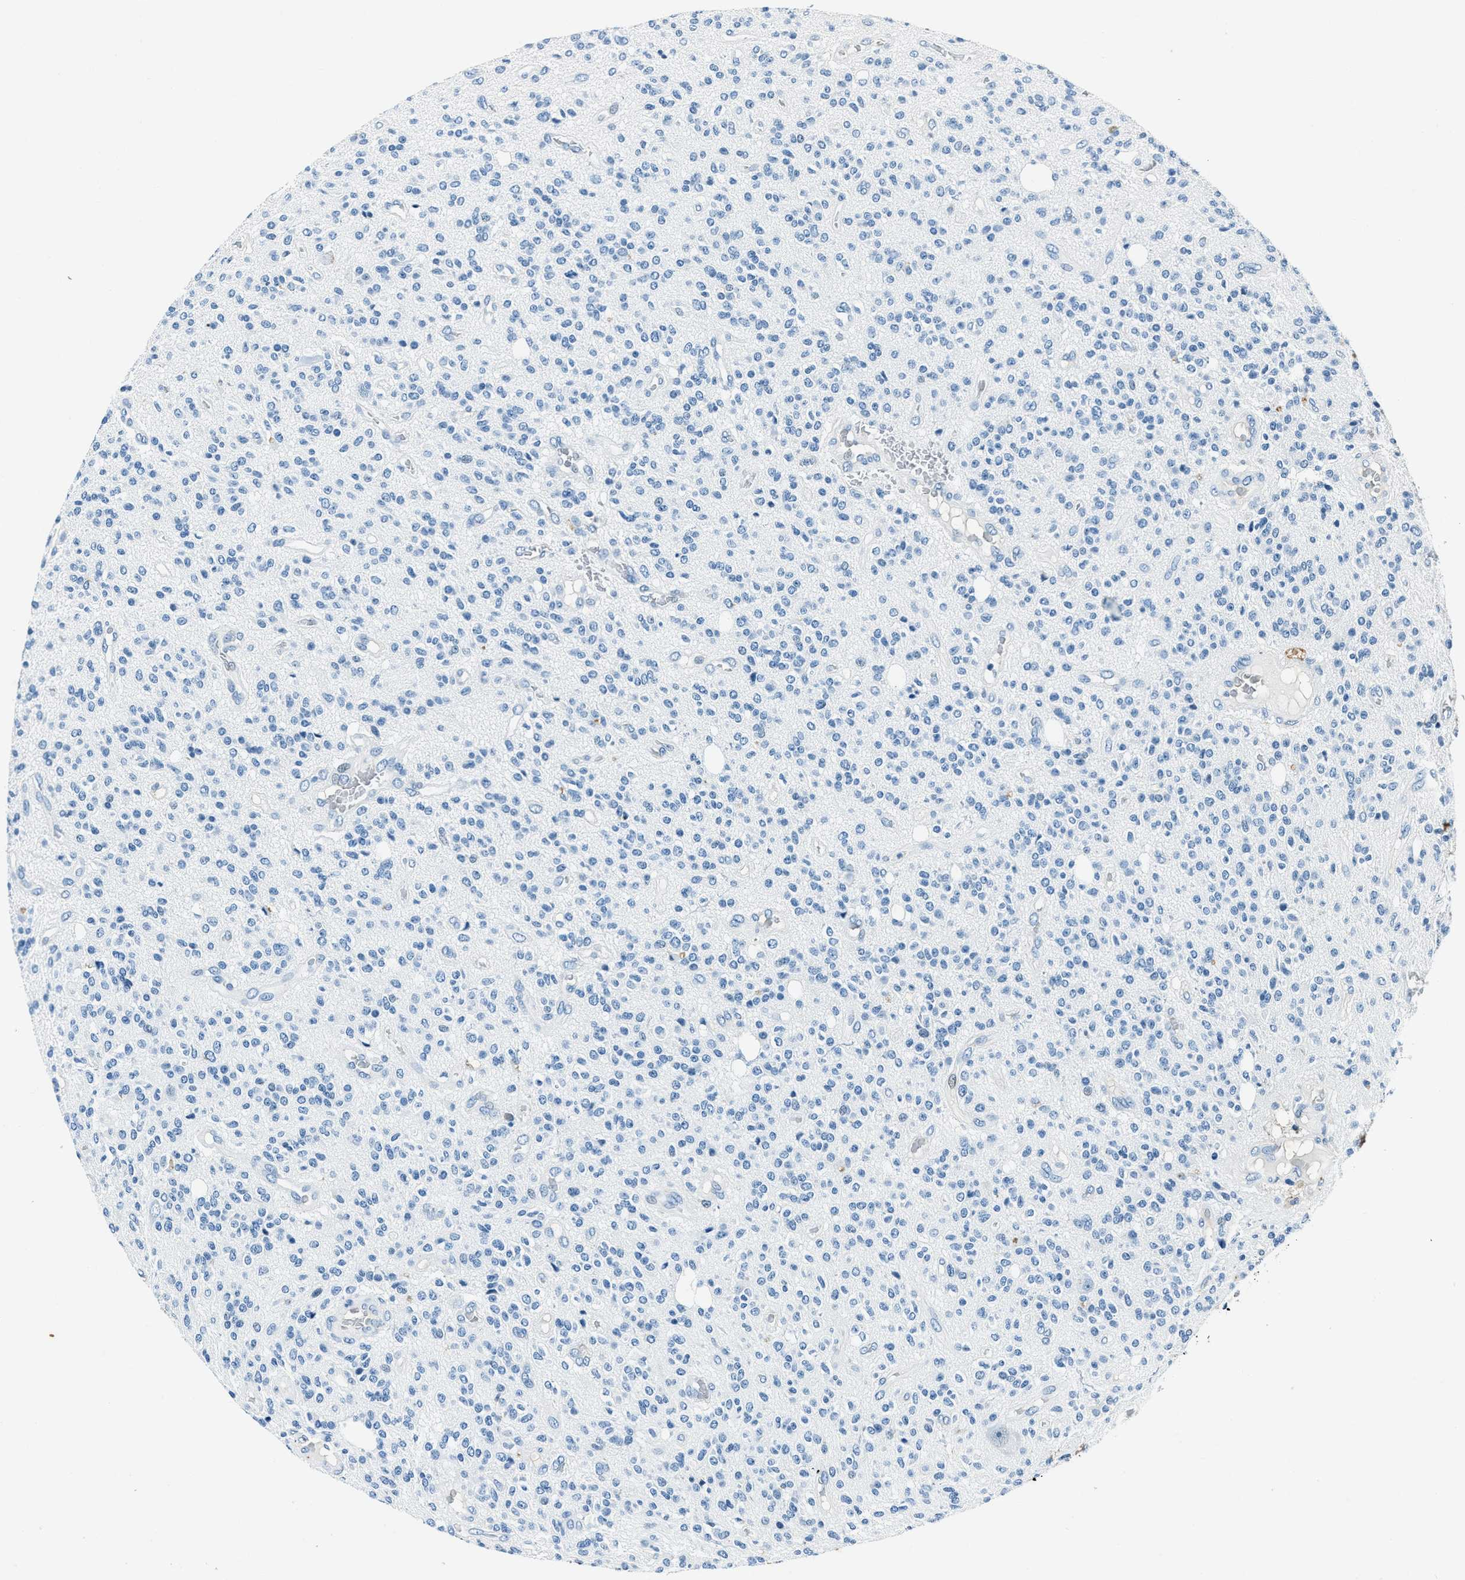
{"staining": {"intensity": "negative", "quantity": "none", "location": "none"}, "tissue": "glioma", "cell_type": "Tumor cells", "image_type": "cancer", "snomed": [{"axis": "morphology", "description": "Glioma, malignant, High grade"}, {"axis": "topography", "description": "Brain"}], "caption": "A high-resolution photomicrograph shows IHC staining of malignant glioma (high-grade), which reveals no significant positivity in tumor cells.", "gene": "PTPDC1", "patient": {"sex": "male", "age": 34}}